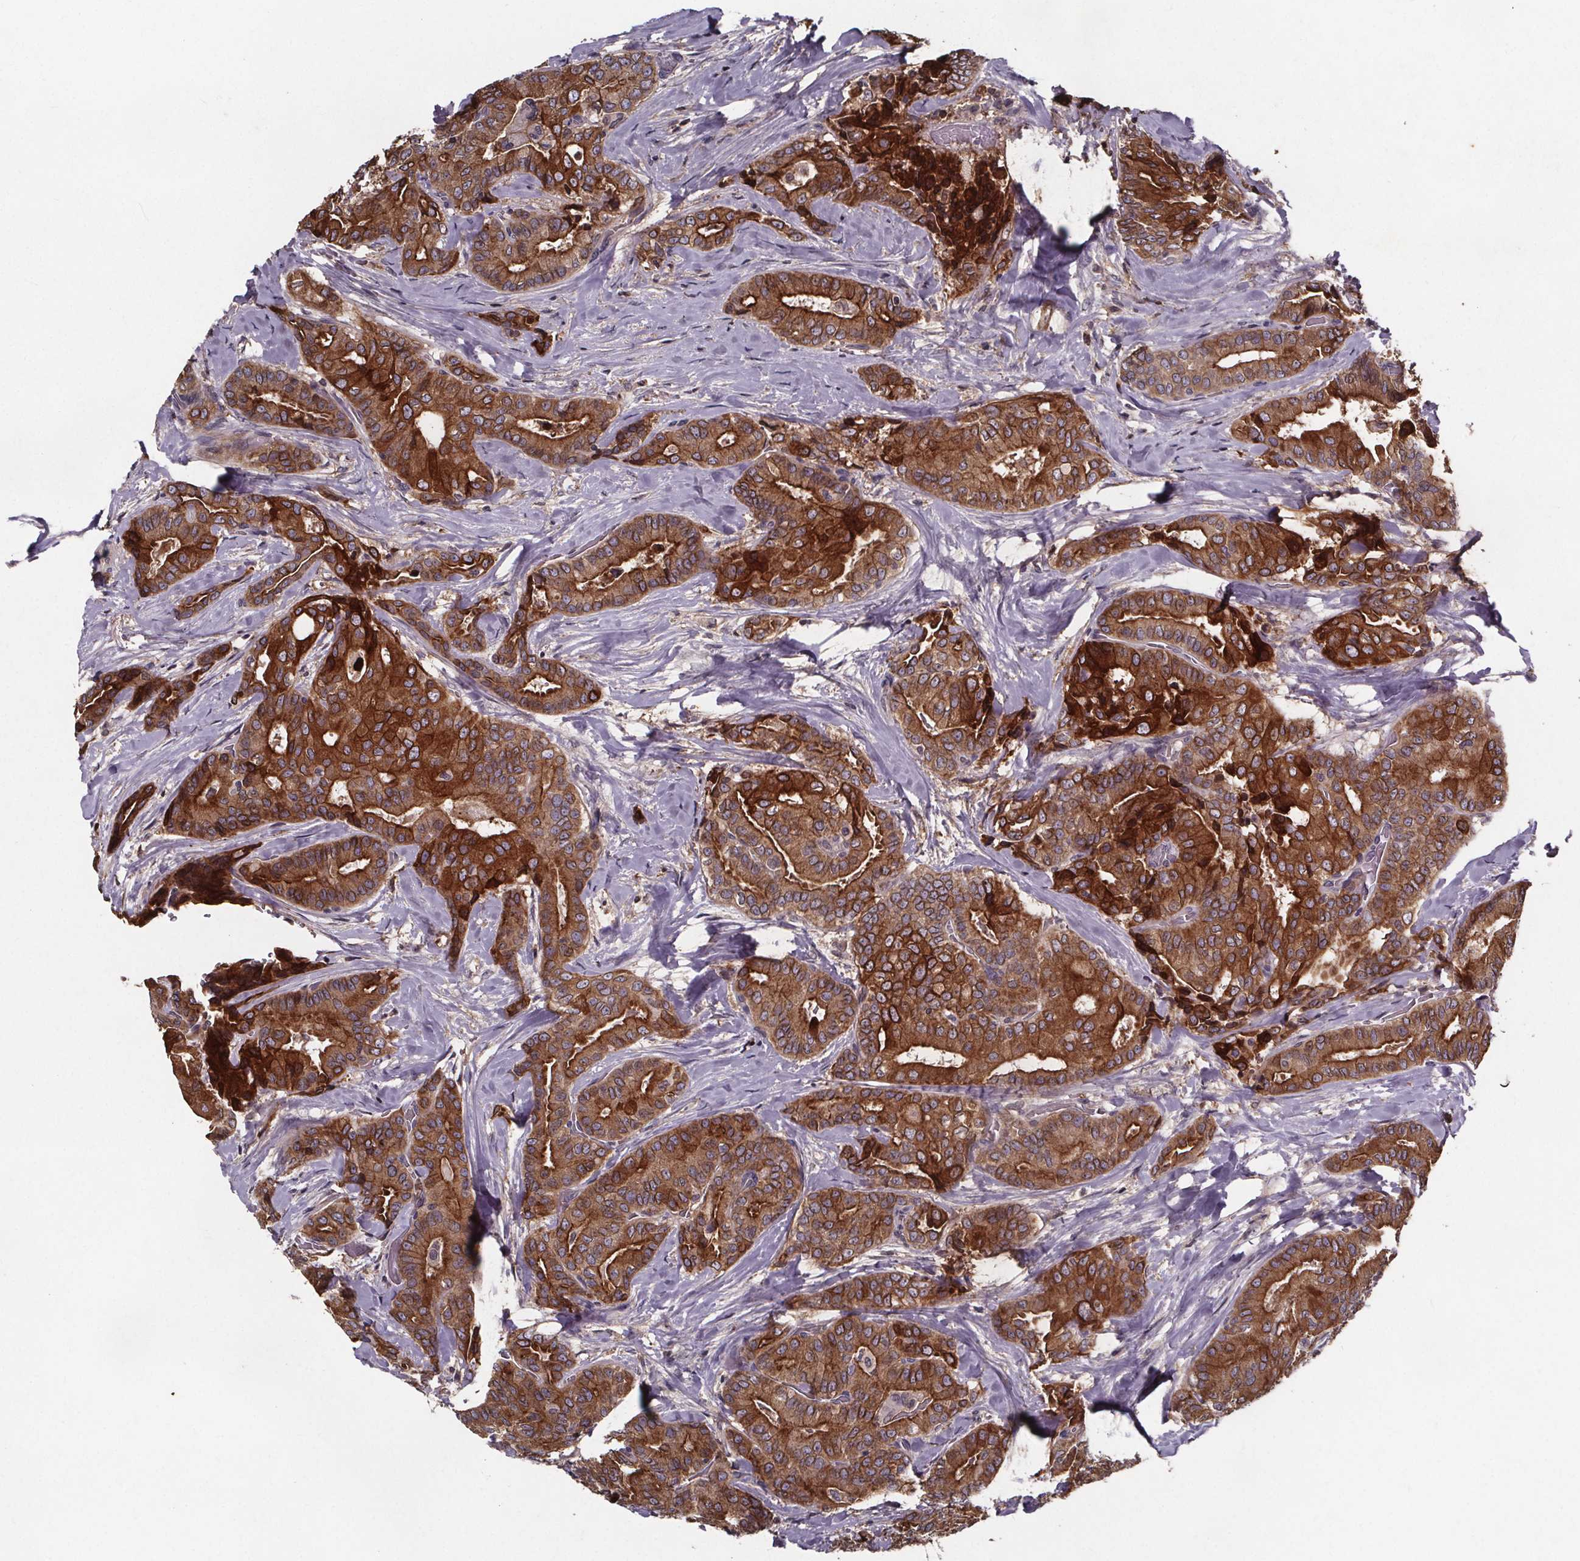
{"staining": {"intensity": "strong", "quantity": ">75%", "location": "cytoplasmic/membranous"}, "tissue": "thyroid cancer", "cell_type": "Tumor cells", "image_type": "cancer", "snomed": [{"axis": "morphology", "description": "Papillary adenocarcinoma, NOS"}, {"axis": "topography", "description": "Thyroid gland"}], "caption": "There is high levels of strong cytoplasmic/membranous positivity in tumor cells of thyroid cancer (papillary adenocarcinoma), as demonstrated by immunohistochemical staining (brown color).", "gene": "FASTKD3", "patient": {"sex": "male", "age": 61}}